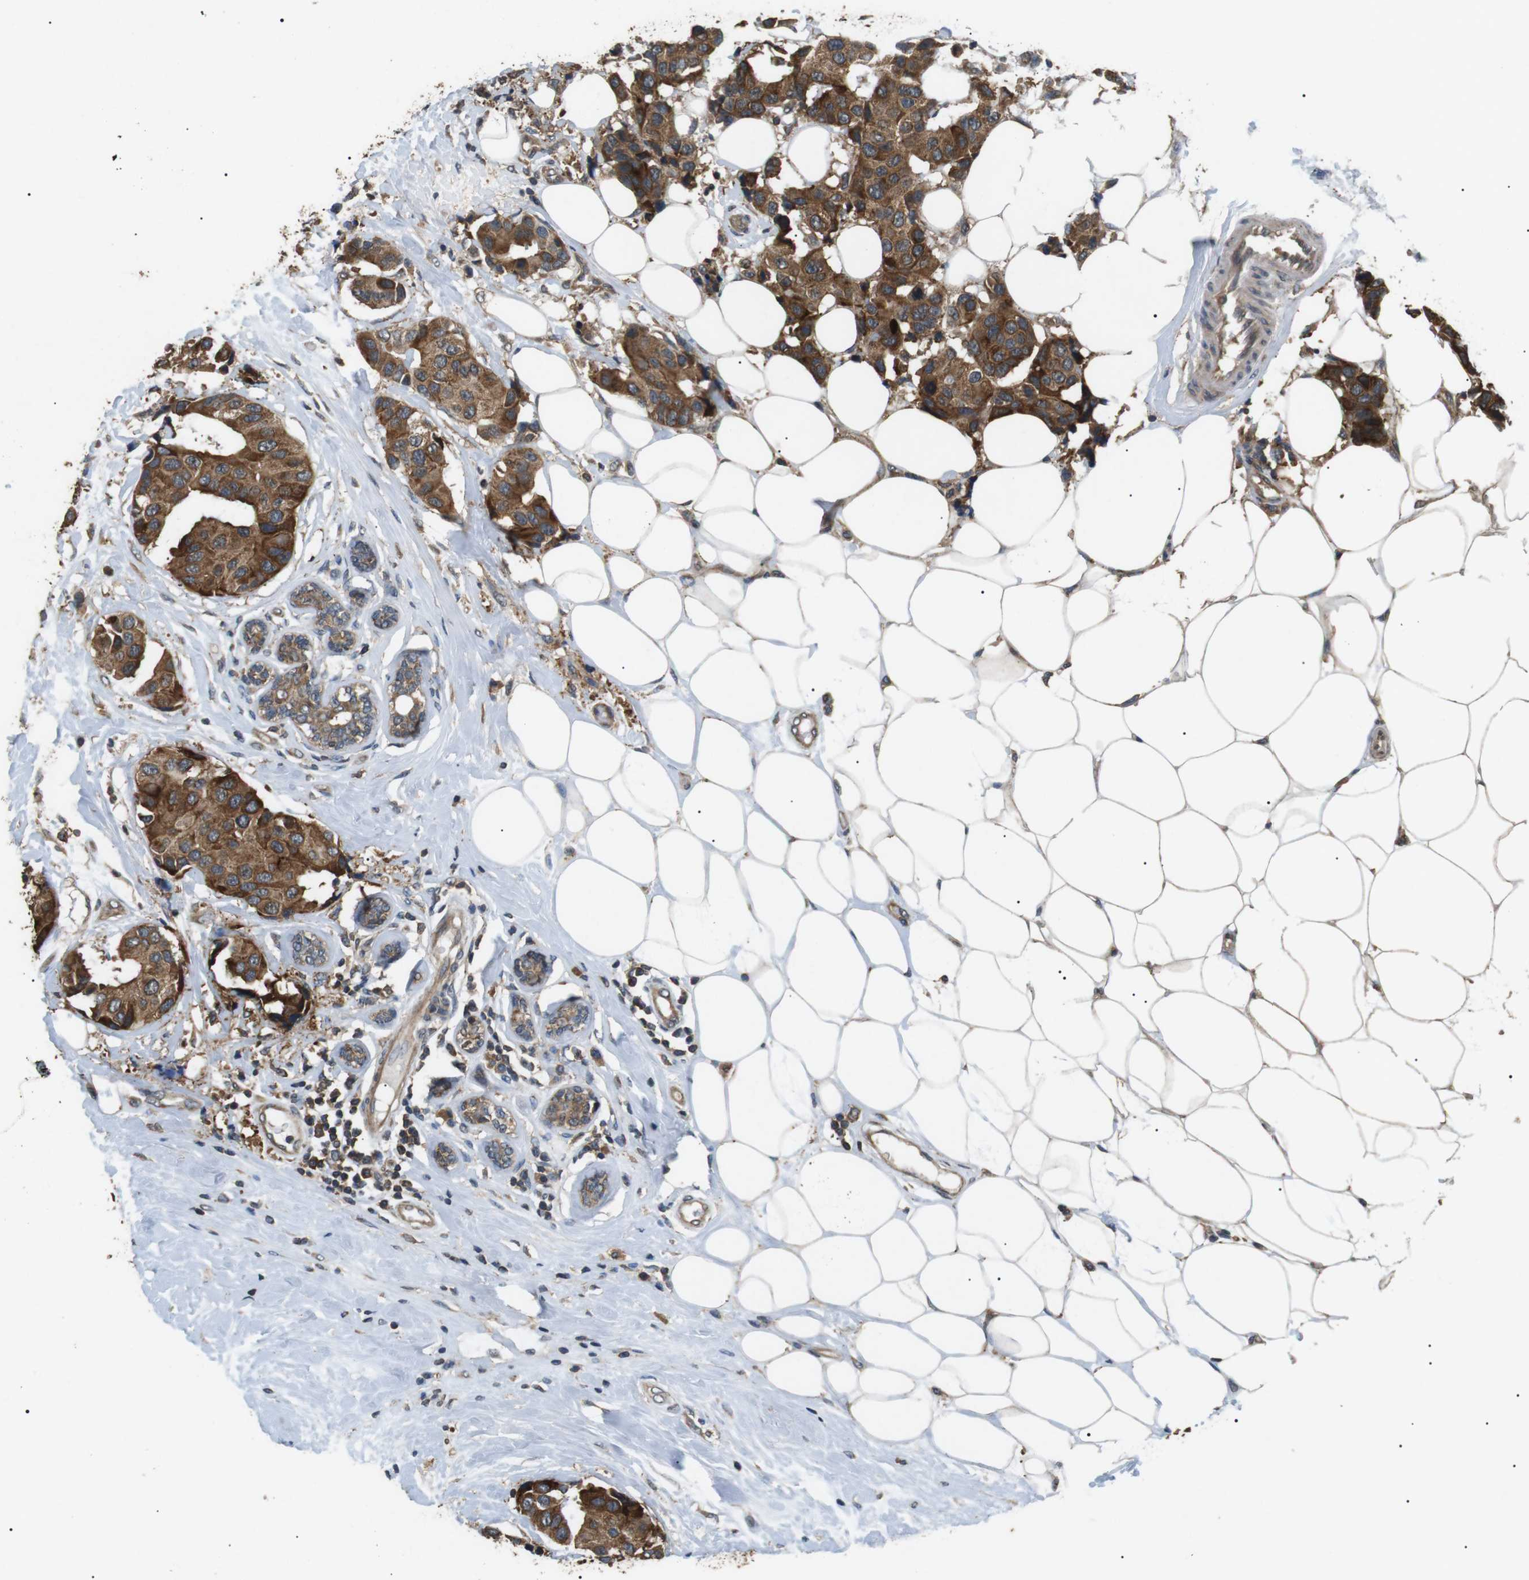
{"staining": {"intensity": "moderate", "quantity": ">75%", "location": "cytoplasmic/membranous"}, "tissue": "breast cancer", "cell_type": "Tumor cells", "image_type": "cancer", "snomed": [{"axis": "morphology", "description": "Normal tissue, NOS"}, {"axis": "morphology", "description": "Duct carcinoma"}, {"axis": "topography", "description": "Breast"}], "caption": "This is an image of immunohistochemistry (IHC) staining of breast cancer (infiltrating ductal carcinoma), which shows moderate positivity in the cytoplasmic/membranous of tumor cells.", "gene": "TBC1D15", "patient": {"sex": "female", "age": 39}}